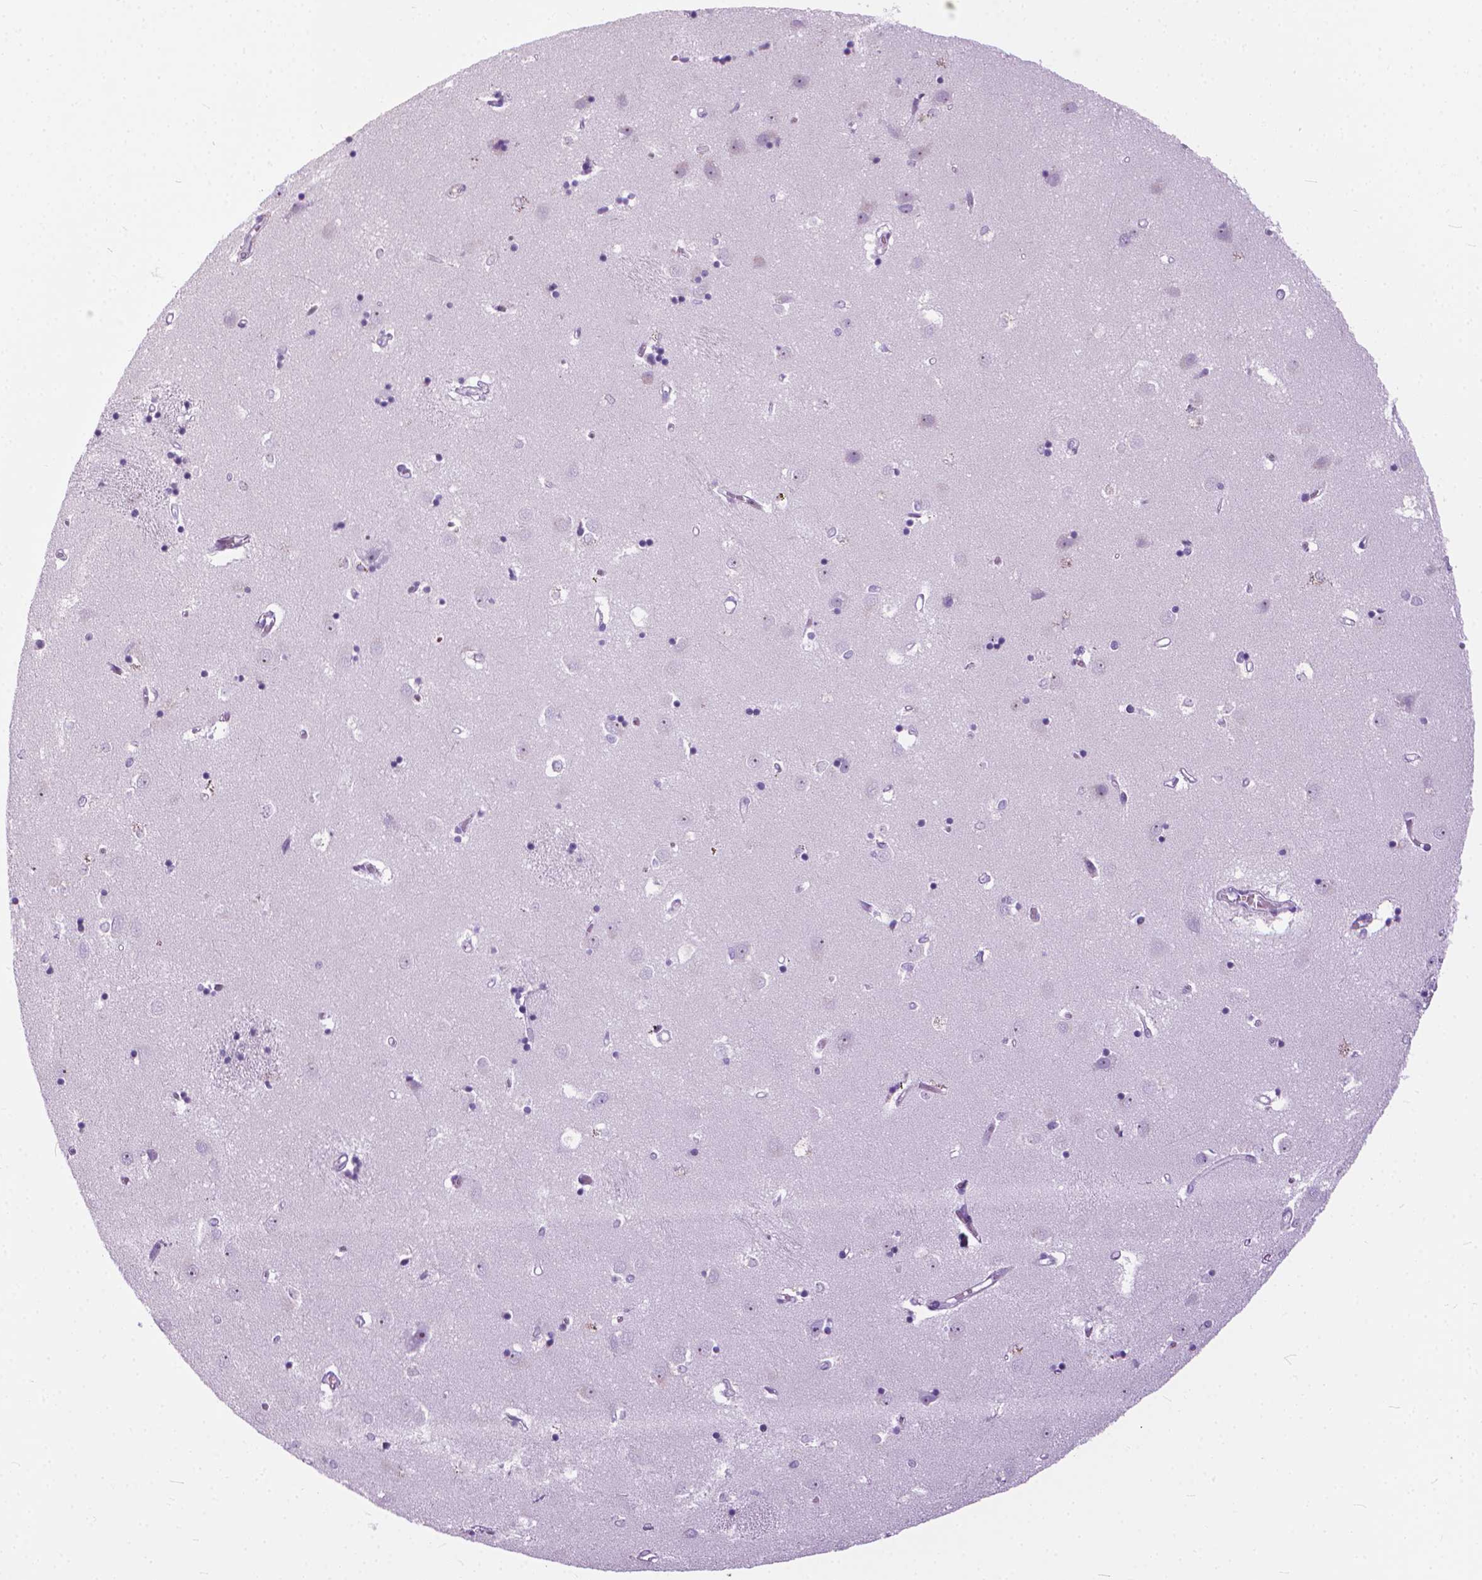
{"staining": {"intensity": "negative", "quantity": "none", "location": "none"}, "tissue": "caudate", "cell_type": "Glial cells", "image_type": "normal", "snomed": [{"axis": "morphology", "description": "Normal tissue, NOS"}, {"axis": "topography", "description": "Lateral ventricle wall"}], "caption": "Immunohistochemistry (IHC) micrograph of benign caudate: human caudate stained with DAB (3,3'-diaminobenzidine) reveals no significant protein expression in glial cells. (Stains: DAB (3,3'-diaminobenzidine) IHC with hematoxylin counter stain, Microscopy: brightfield microscopy at high magnification).", "gene": "HTR2B", "patient": {"sex": "male", "age": 54}}